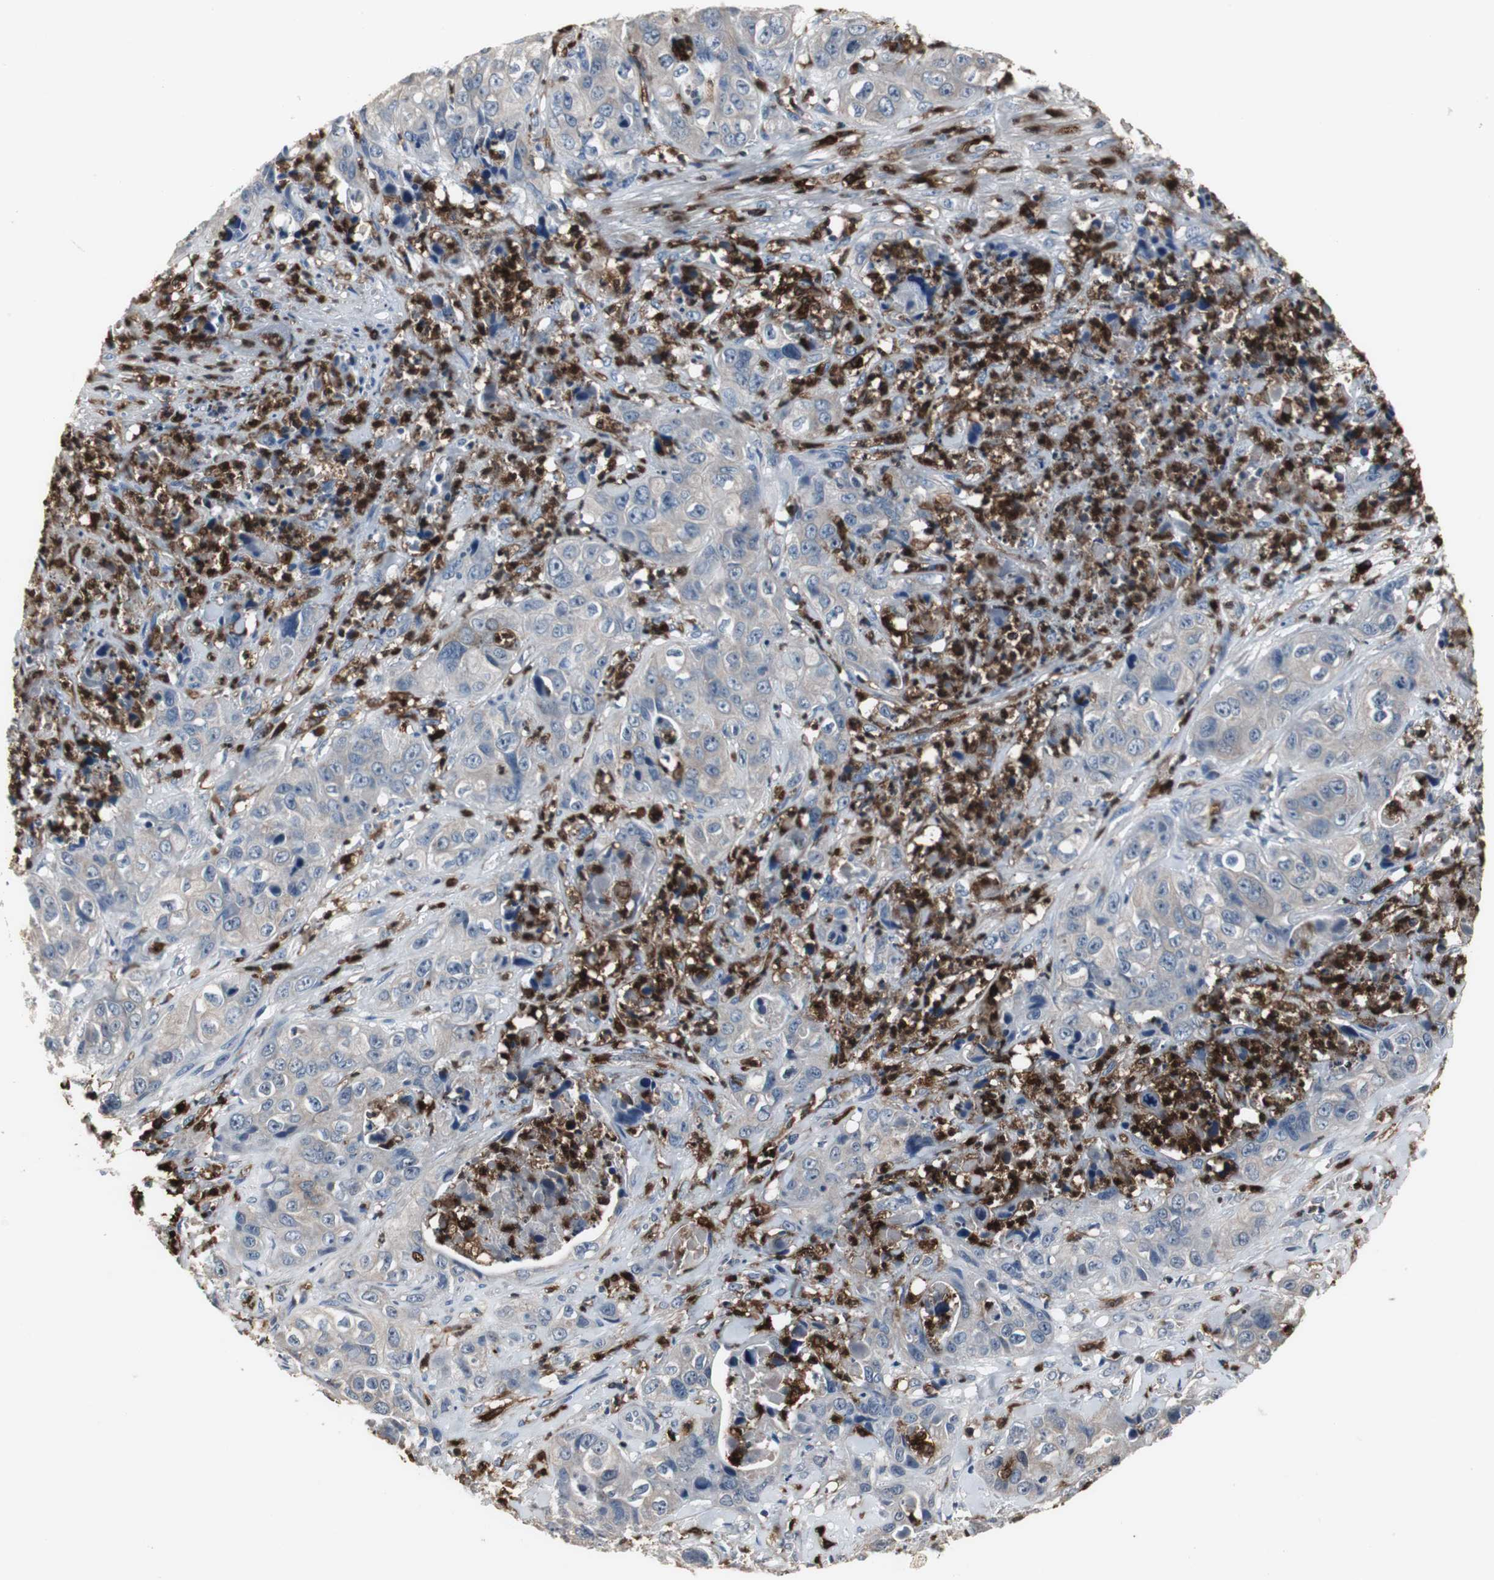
{"staining": {"intensity": "negative", "quantity": "none", "location": "none"}, "tissue": "liver cancer", "cell_type": "Tumor cells", "image_type": "cancer", "snomed": [{"axis": "morphology", "description": "Cholangiocarcinoma"}, {"axis": "topography", "description": "Liver"}], "caption": "High magnification brightfield microscopy of liver cholangiocarcinoma stained with DAB (brown) and counterstained with hematoxylin (blue): tumor cells show no significant staining. (DAB (3,3'-diaminobenzidine) immunohistochemistry (IHC) with hematoxylin counter stain).", "gene": "NCF2", "patient": {"sex": "female", "age": 61}}